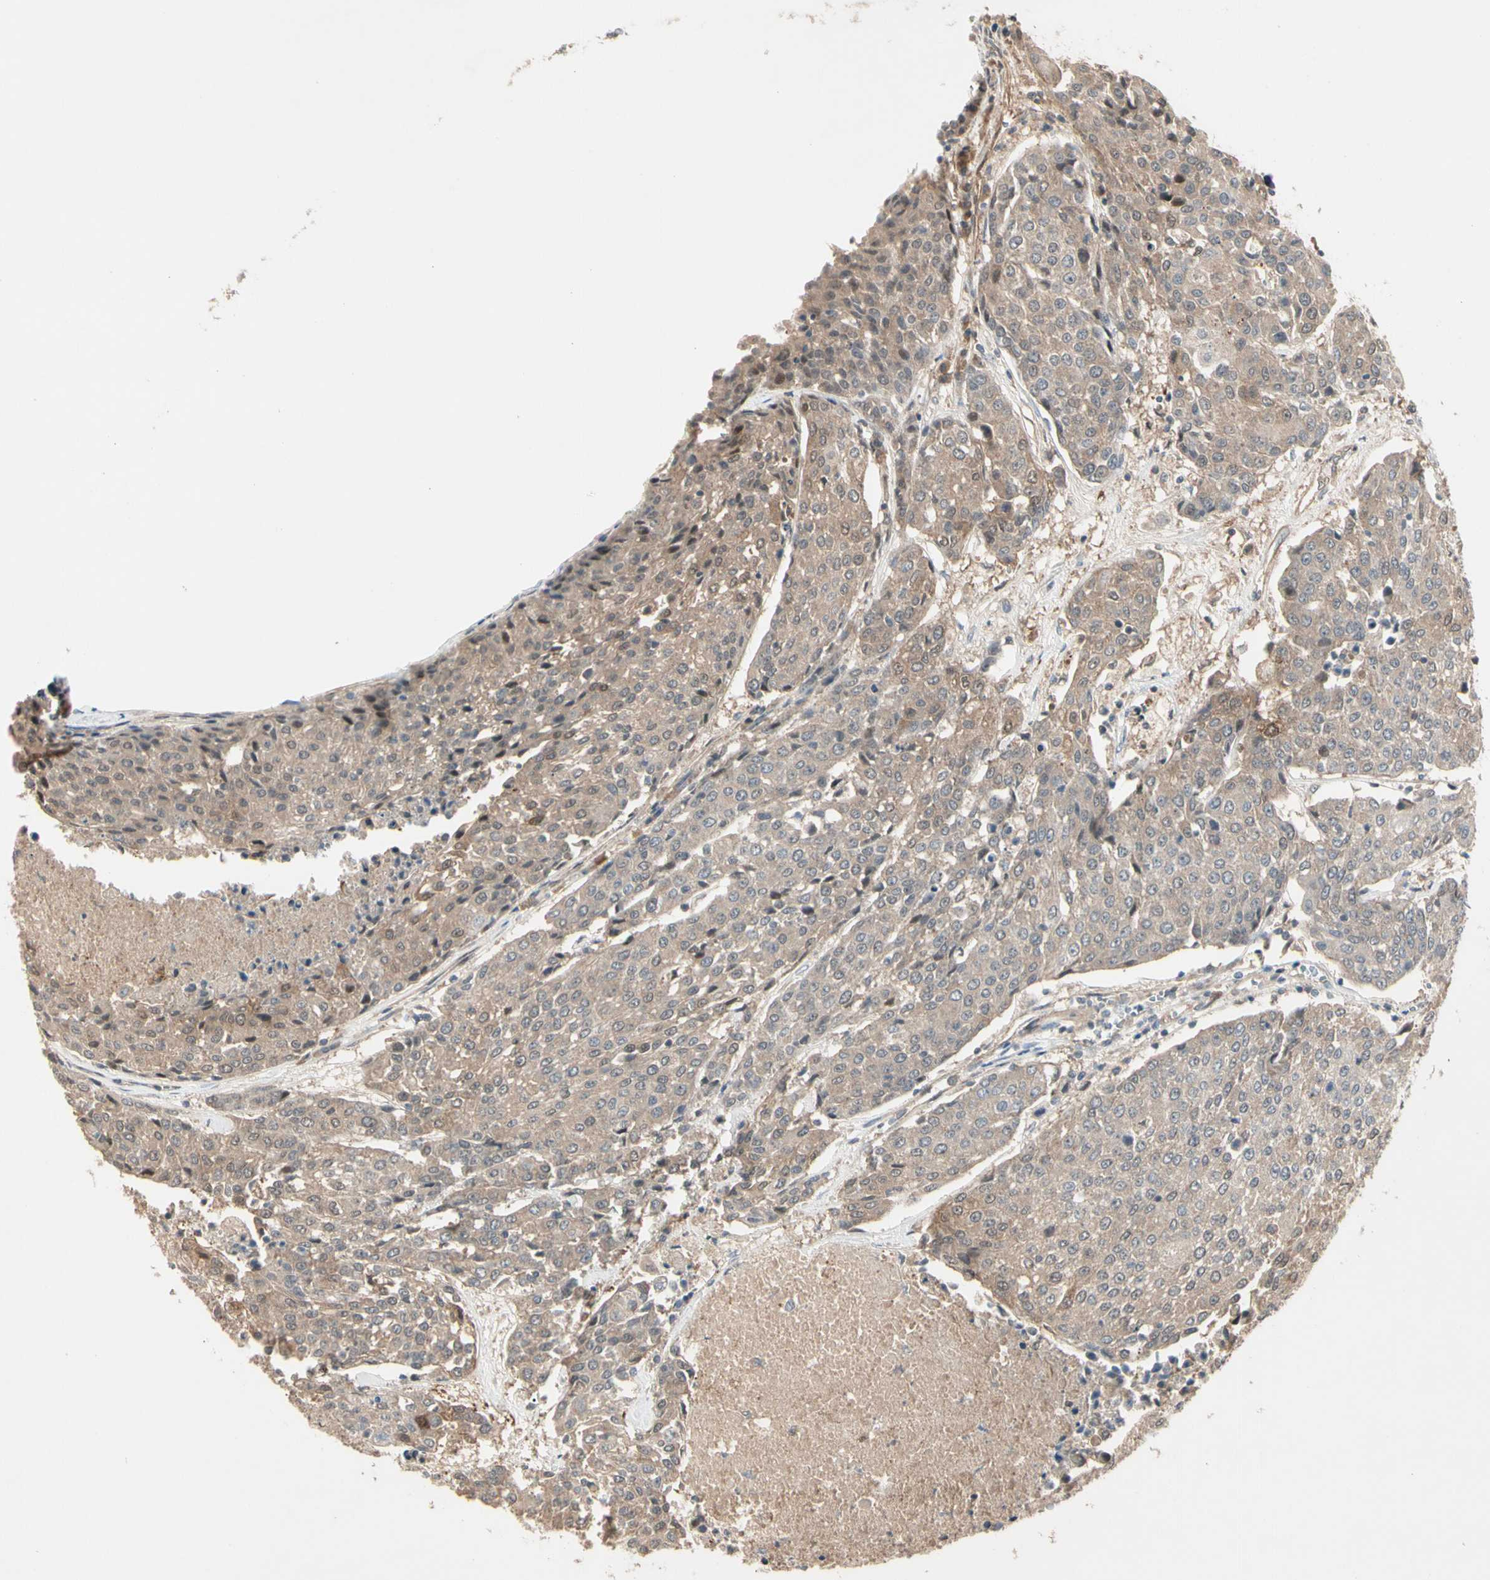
{"staining": {"intensity": "weak", "quantity": ">75%", "location": "cytoplasmic/membranous"}, "tissue": "urothelial cancer", "cell_type": "Tumor cells", "image_type": "cancer", "snomed": [{"axis": "morphology", "description": "Urothelial carcinoma, High grade"}, {"axis": "topography", "description": "Urinary bladder"}], "caption": "Protein staining of urothelial carcinoma (high-grade) tissue displays weak cytoplasmic/membranous staining in approximately >75% of tumor cells.", "gene": "ATG4C", "patient": {"sex": "female", "age": 85}}